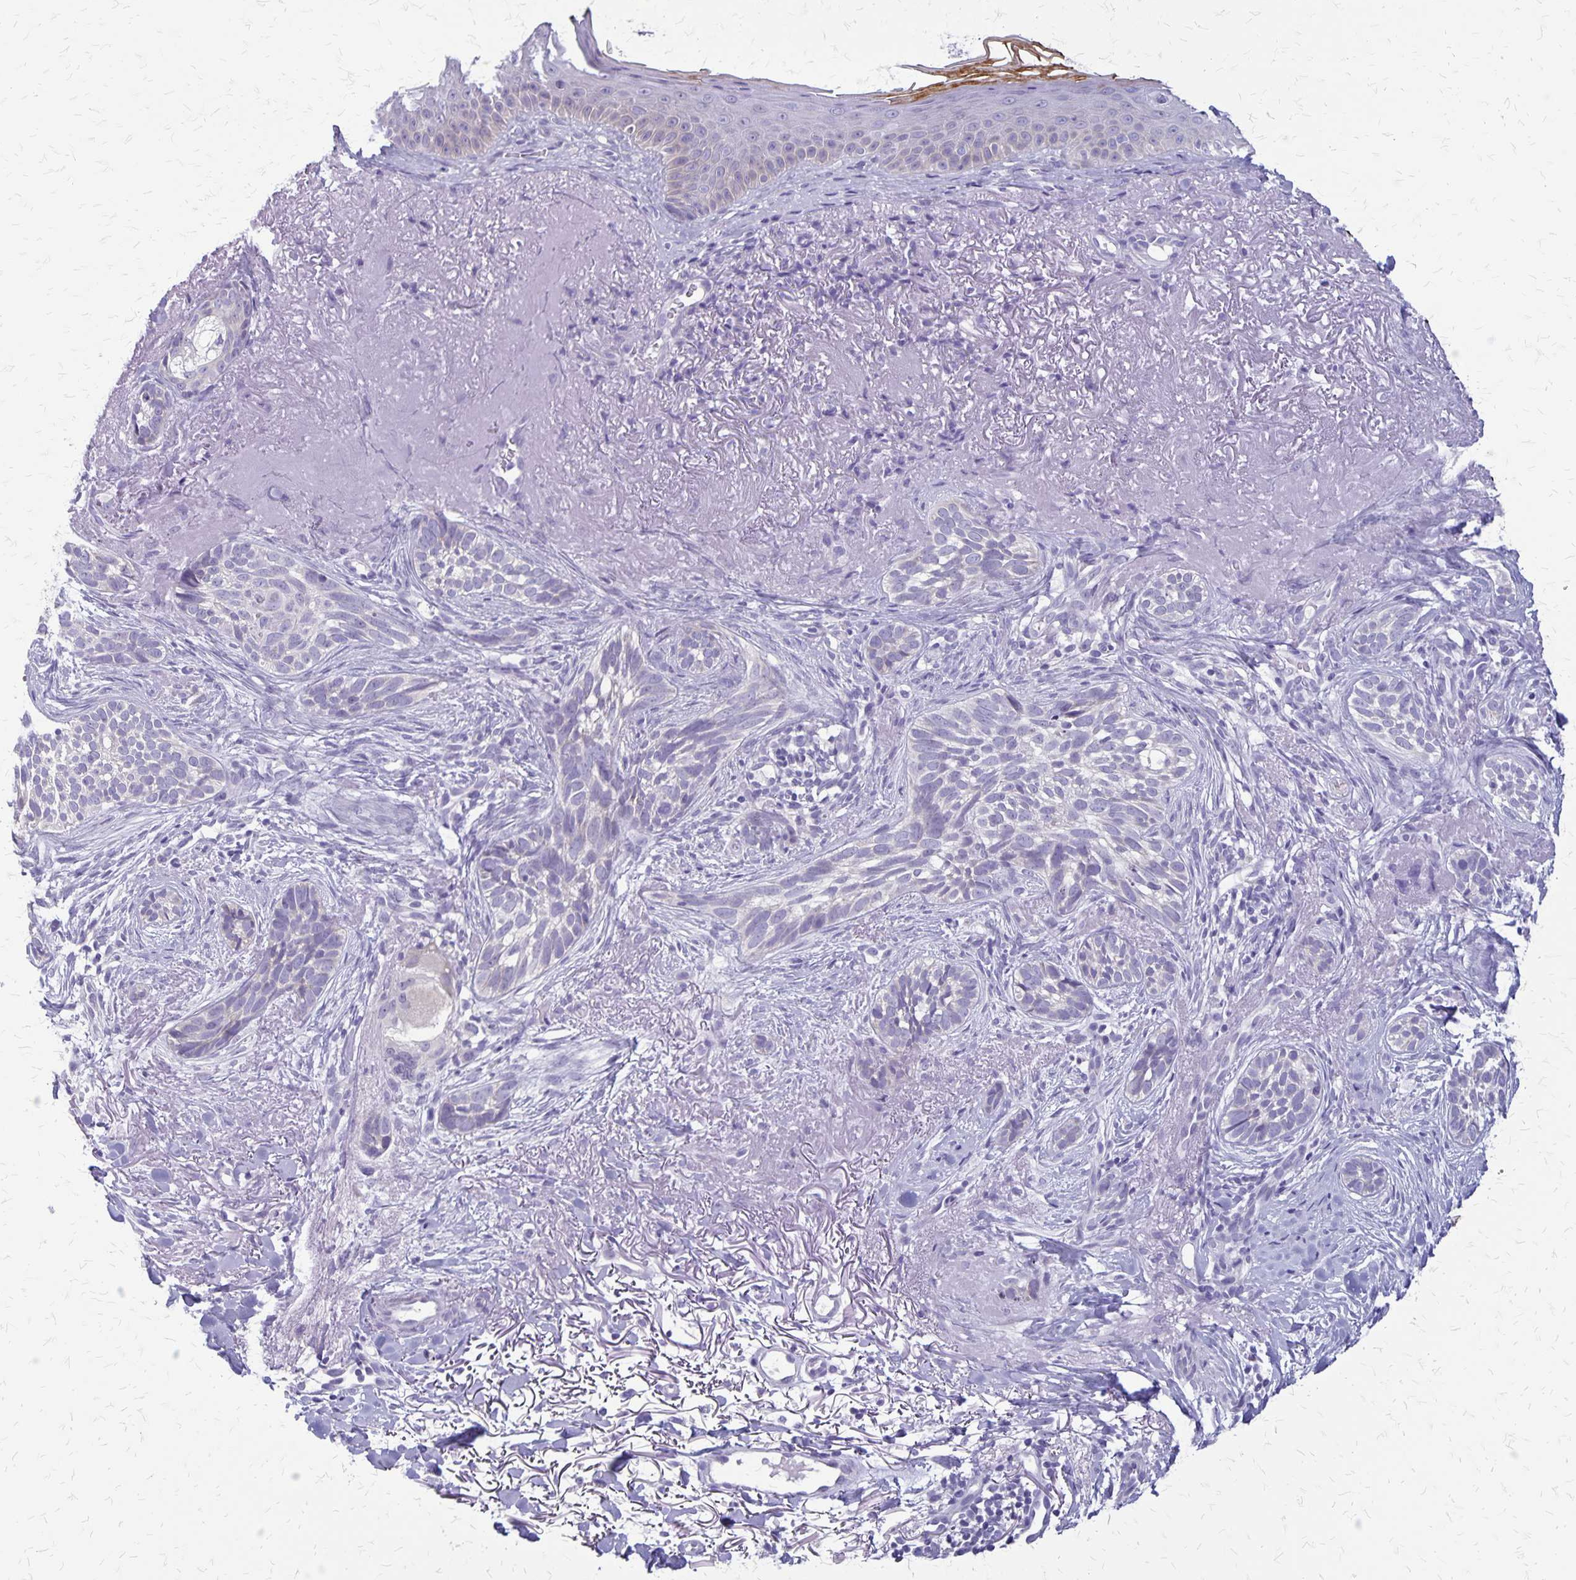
{"staining": {"intensity": "negative", "quantity": "none", "location": "none"}, "tissue": "skin cancer", "cell_type": "Tumor cells", "image_type": "cancer", "snomed": [{"axis": "morphology", "description": "Basal cell carcinoma"}, {"axis": "morphology", "description": "BCC, high aggressive"}, {"axis": "topography", "description": "Skin"}], "caption": "A histopathology image of human skin cancer (basal cell carcinoma) is negative for staining in tumor cells.", "gene": "PLXNB3", "patient": {"sex": "female", "age": 86}}